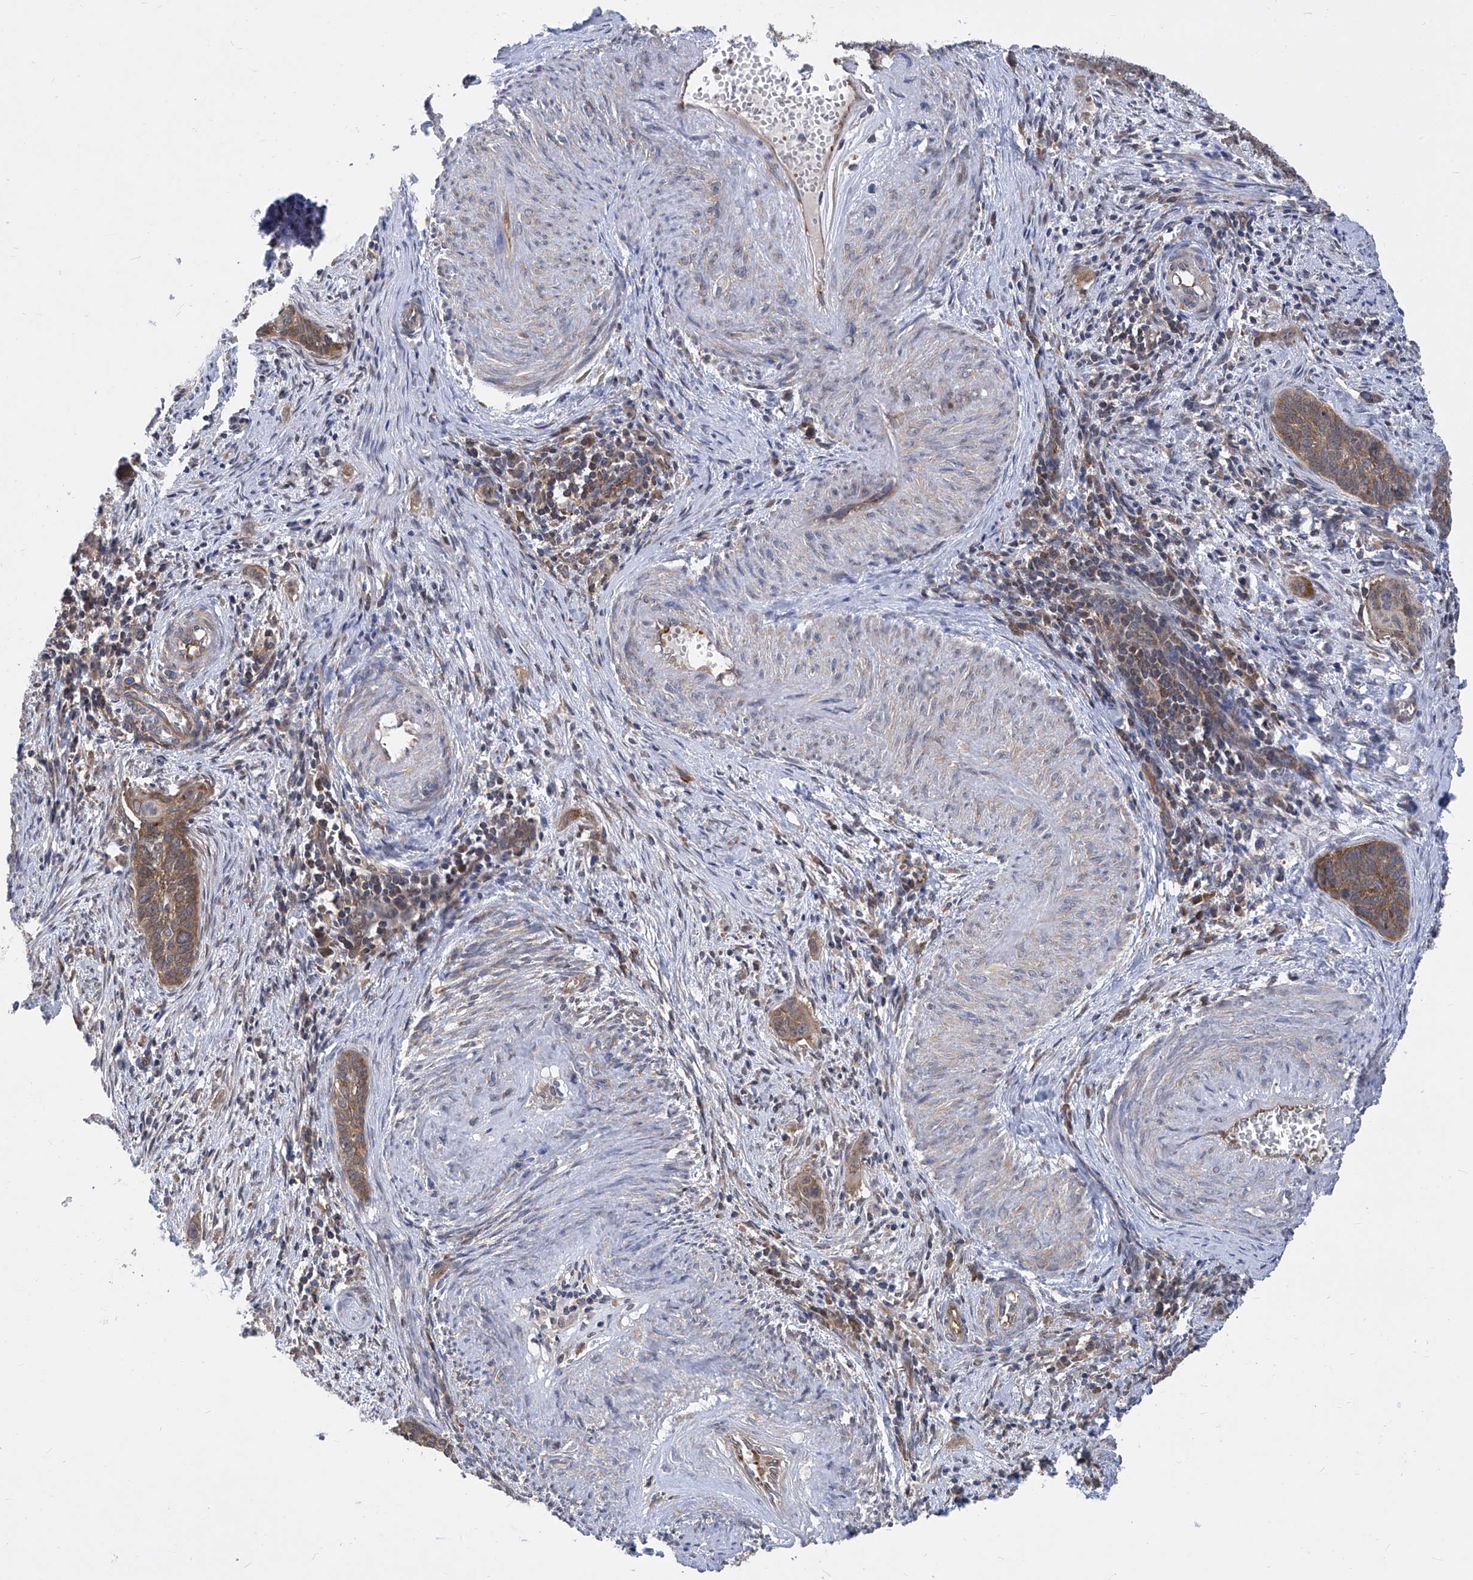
{"staining": {"intensity": "moderate", "quantity": ">75%", "location": "cytoplasmic/membranous"}, "tissue": "cervical cancer", "cell_type": "Tumor cells", "image_type": "cancer", "snomed": [{"axis": "morphology", "description": "Squamous cell carcinoma, NOS"}, {"axis": "topography", "description": "Cervix"}], "caption": "Protein expression analysis of cervical cancer (squamous cell carcinoma) displays moderate cytoplasmic/membranous positivity in approximately >75% of tumor cells. Nuclei are stained in blue.", "gene": "EIF3M", "patient": {"sex": "female", "age": 33}}